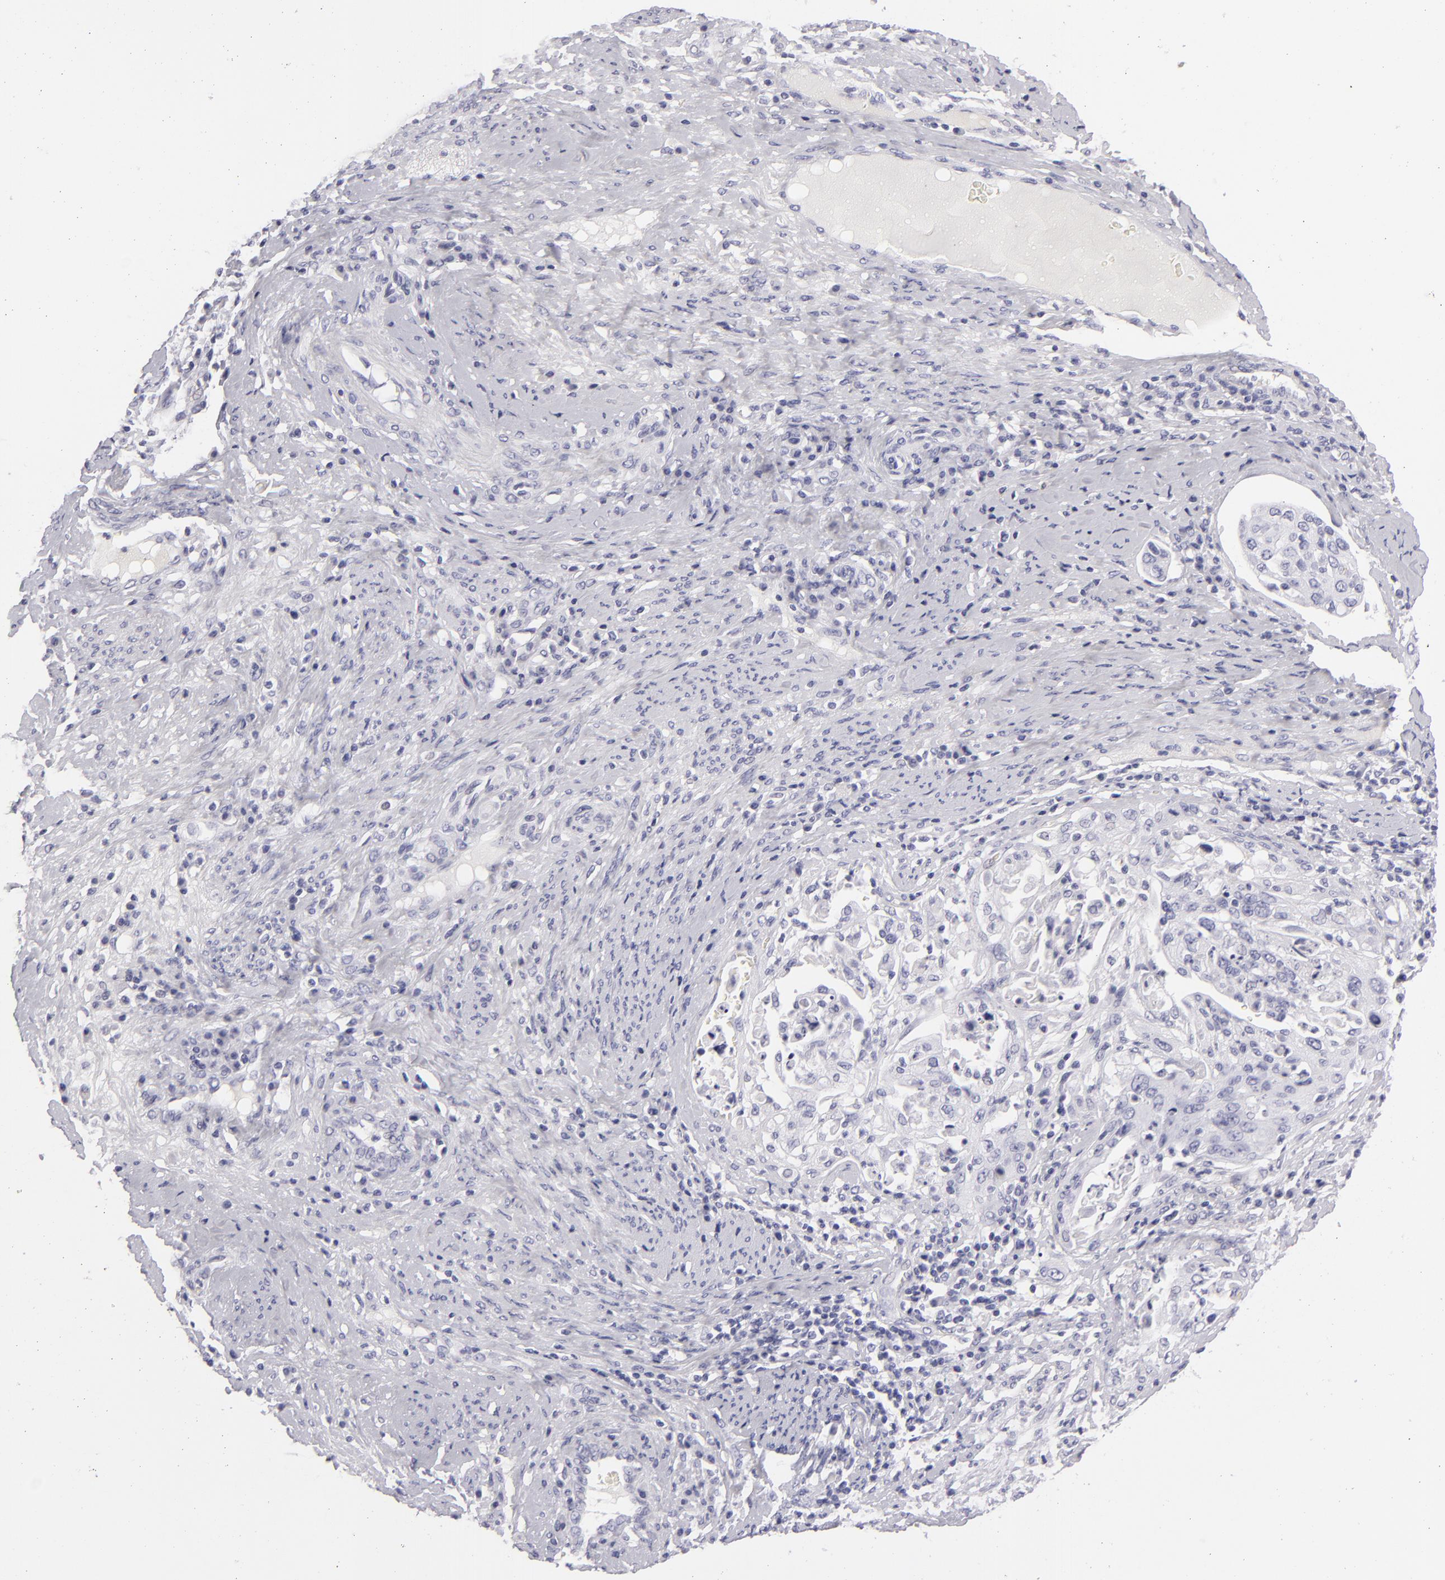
{"staining": {"intensity": "negative", "quantity": "none", "location": "none"}, "tissue": "cervical cancer", "cell_type": "Tumor cells", "image_type": "cancer", "snomed": [{"axis": "morphology", "description": "Squamous cell carcinoma, NOS"}, {"axis": "topography", "description": "Cervix"}], "caption": "A high-resolution micrograph shows IHC staining of cervical cancer, which reveals no significant positivity in tumor cells.", "gene": "VIL1", "patient": {"sex": "female", "age": 41}}